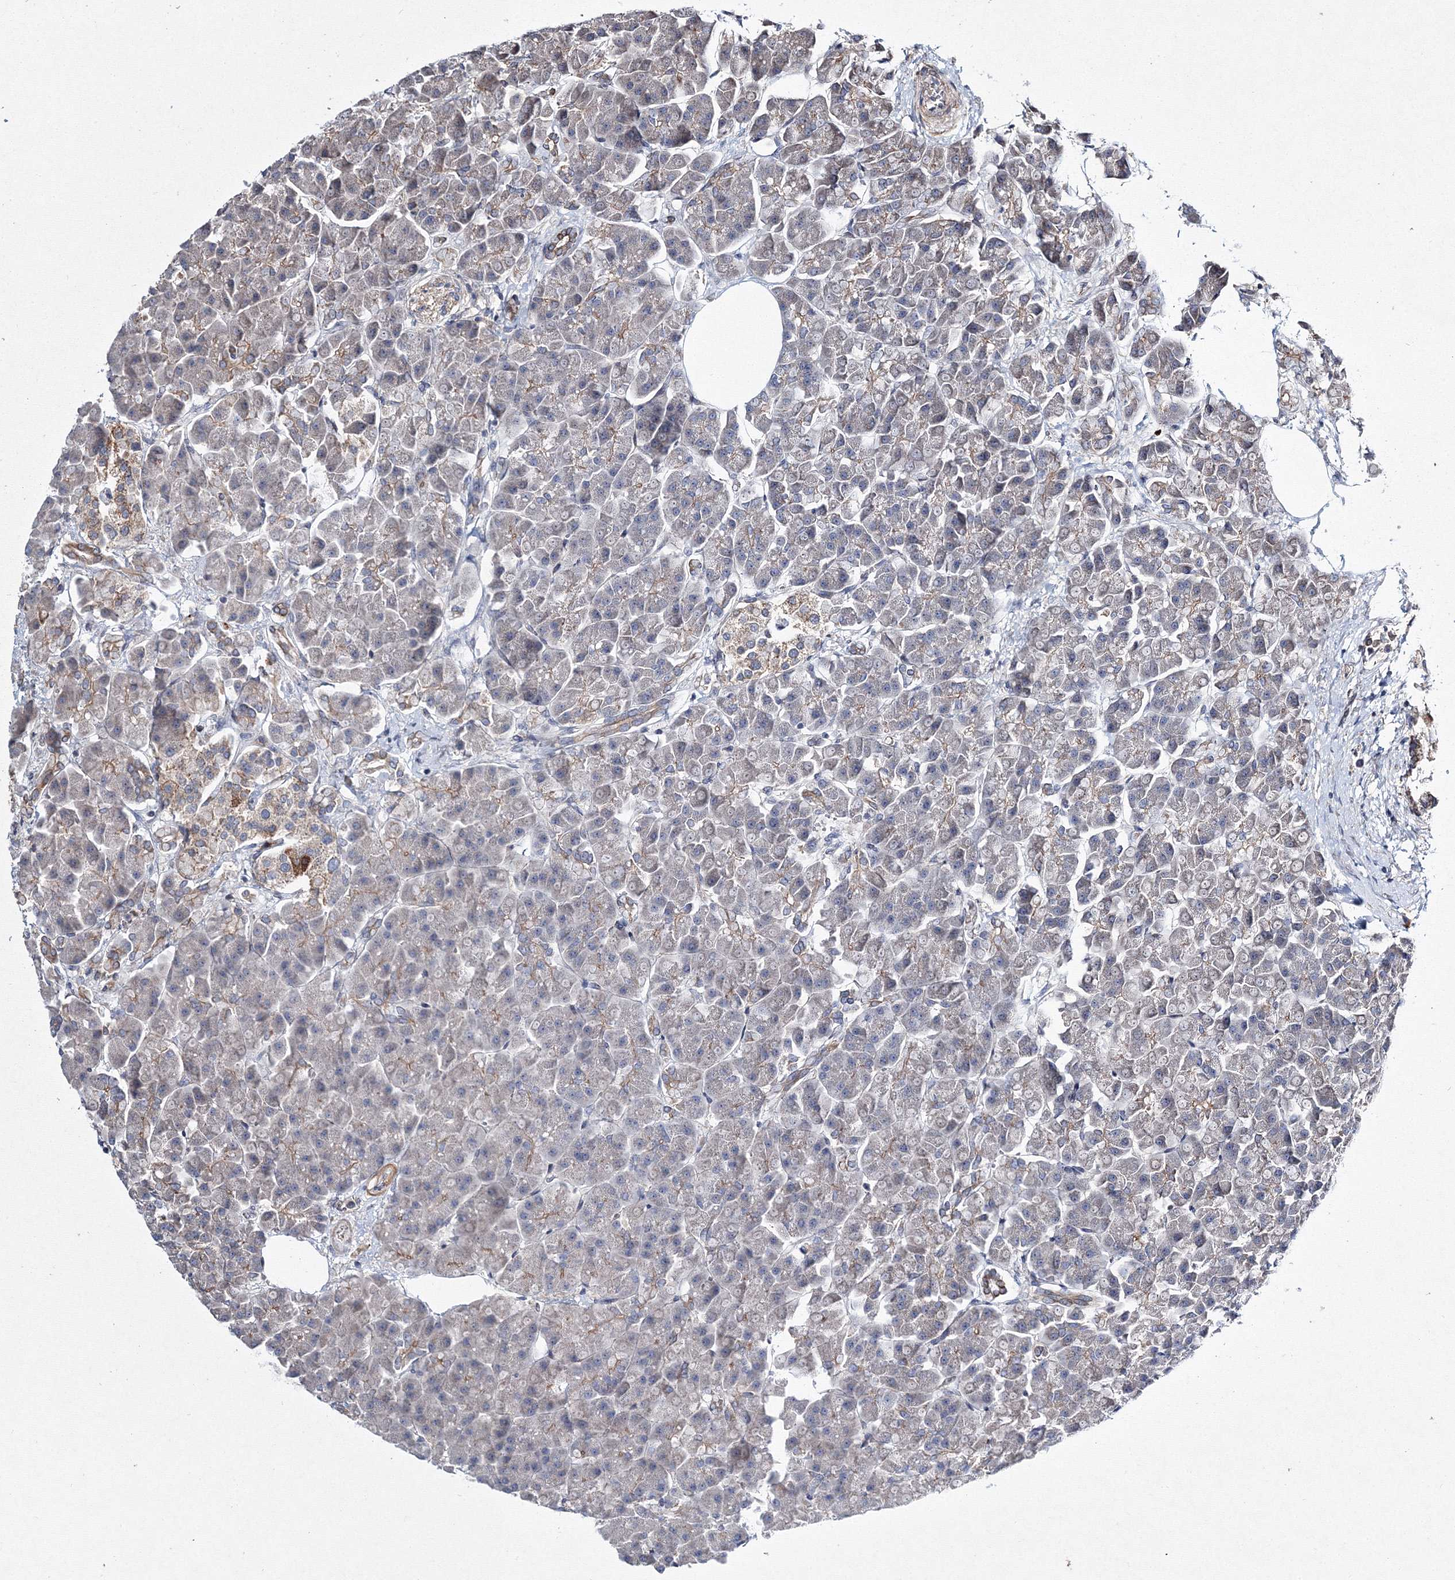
{"staining": {"intensity": "moderate", "quantity": "<25%", "location": "cytoplasmic/membranous"}, "tissue": "pancreas", "cell_type": "Exocrine glandular cells", "image_type": "normal", "snomed": [{"axis": "morphology", "description": "Normal tissue, NOS"}, {"axis": "topography", "description": "Pancreas"}], "caption": "Pancreas stained for a protein (brown) demonstrates moderate cytoplasmic/membranous positive positivity in about <25% of exocrine glandular cells.", "gene": "RANBP3L", "patient": {"sex": "female", "age": 70}}